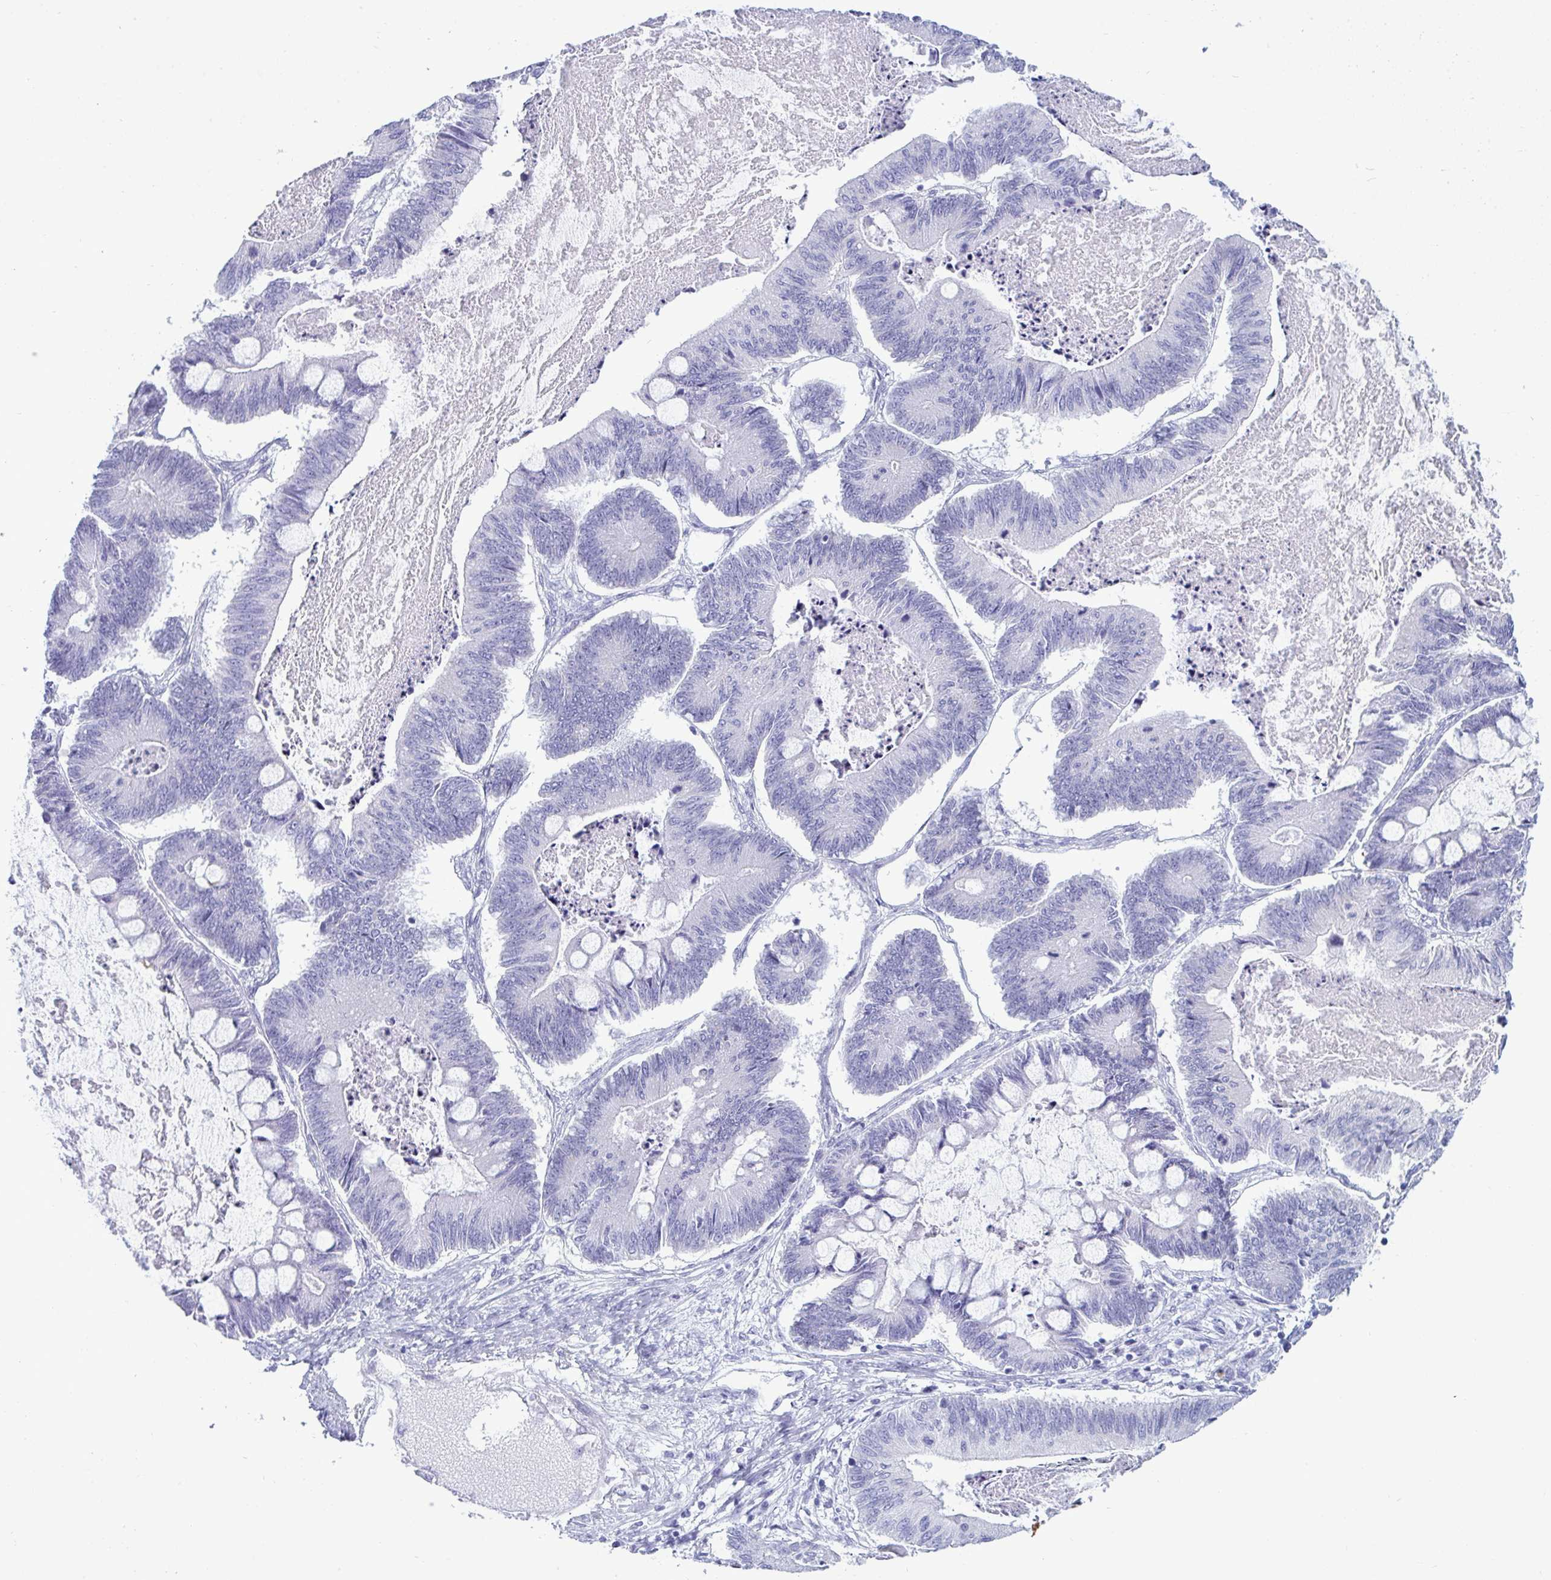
{"staining": {"intensity": "negative", "quantity": "none", "location": "none"}, "tissue": "ovarian cancer", "cell_type": "Tumor cells", "image_type": "cancer", "snomed": [{"axis": "morphology", "description": "Cystadenocarcinoma, mucinous, NOS"}, {"axis": "topography", "description": "Ovary"}], "caption": "An image of human ovarian cancer (mucinous cystadenocarcinoma) is negative for staining in tumor cells. The staining was performed using DAB (3,3'-diaminobenzidine) to visualize the protein expression in brown, while the nuclei were stained in blue with hematoxylin (Magnification: 20x).", "gene": "MYH10", "patient": {"sex": "female", "age": 61}}